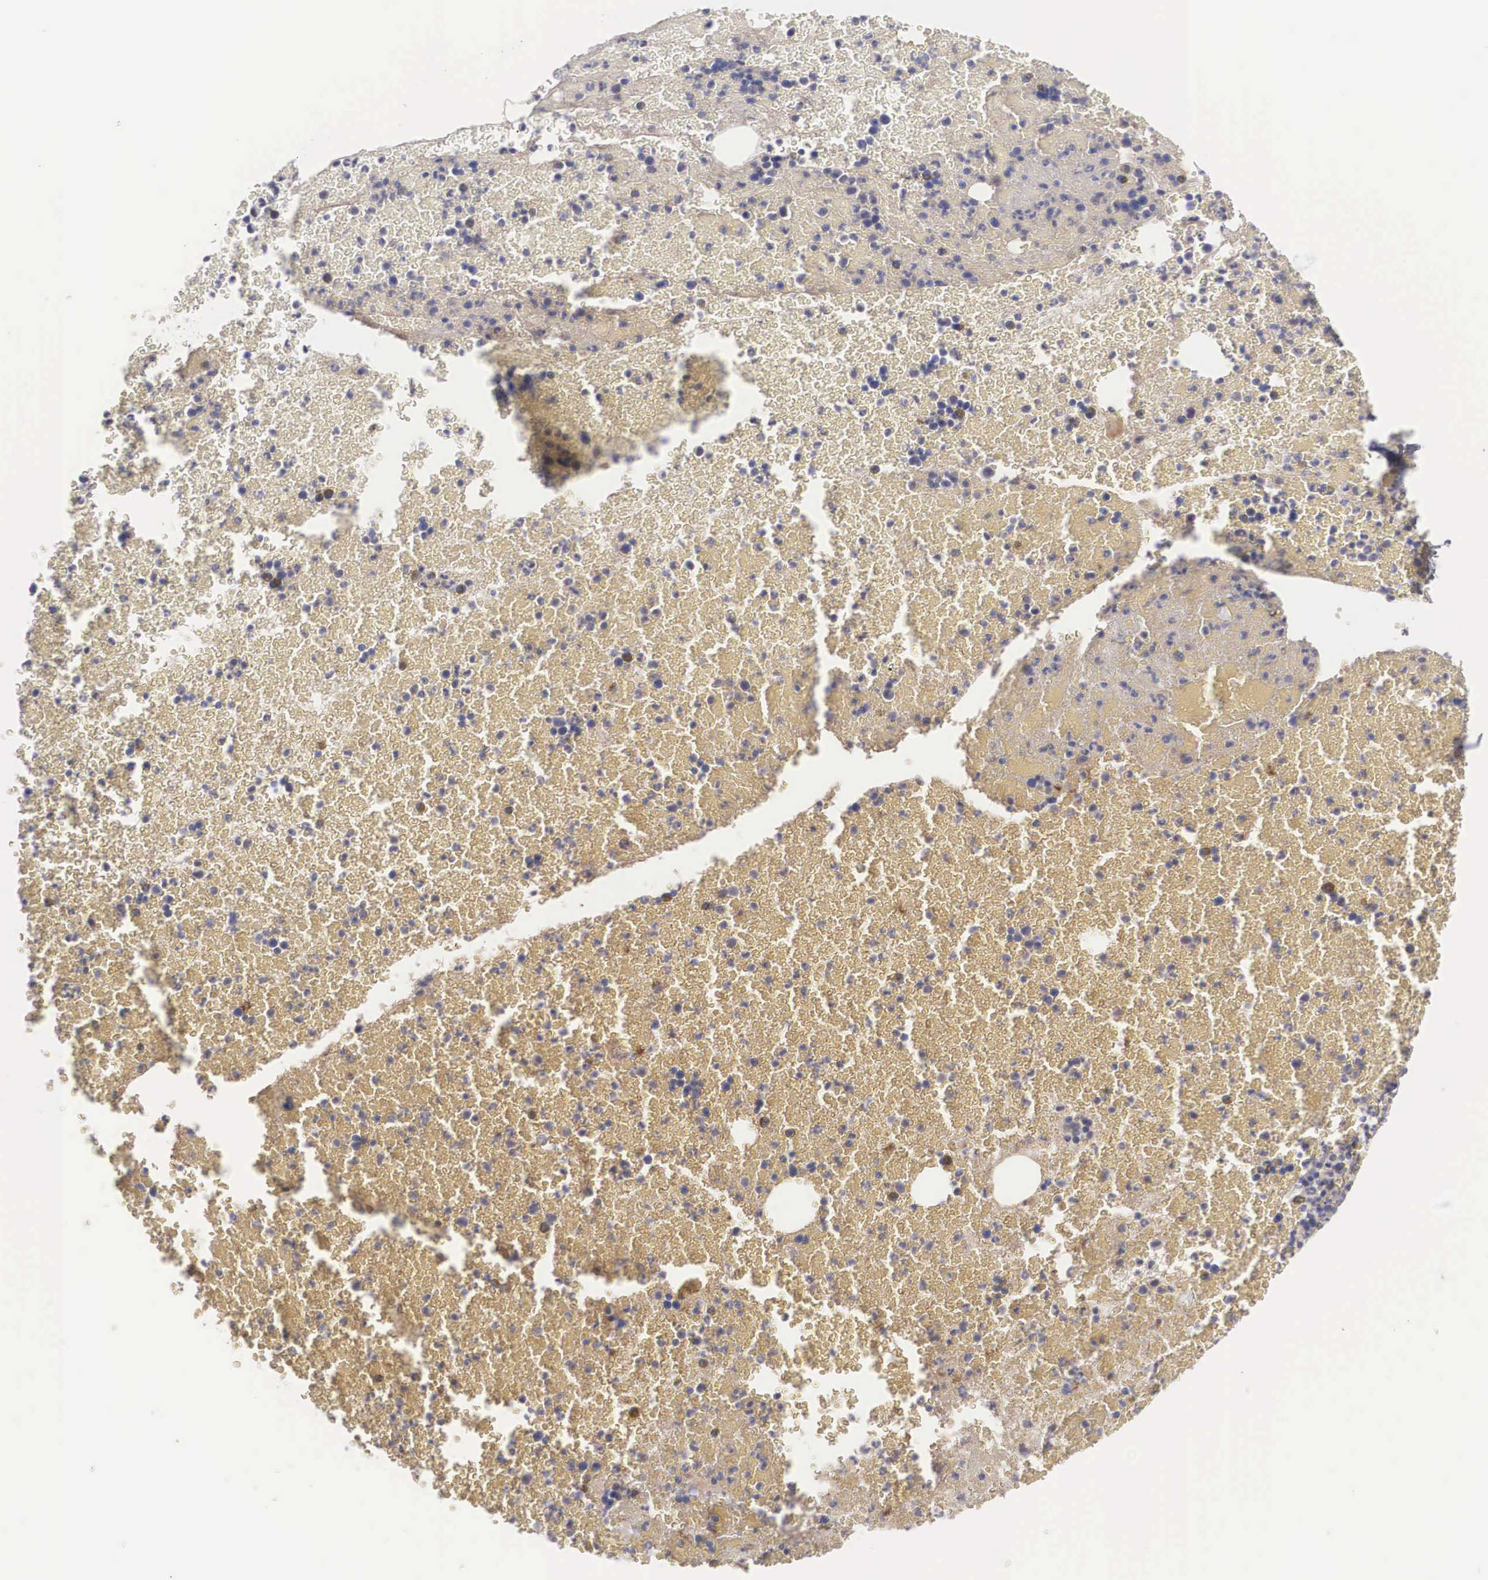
{"staining": {"intensity": "negative", "quantity": "none", "location": "none"}, "tissue": "bone marrow", "cell_type": "Hematopoietic cells", "image_type": "normal", "snomed": [{"axis": "morphology", "description": "Normal tissue, NOS"}, {"axis": "topography", "description": "Bone marrow"}], "caption": "An immunohistochemistry photomicrograph of unremarkable bone marrow is shown. There is no staining in hematopoietic cells of bone marrow.", "gene": "RBPJ", "patient": {"sex": "female", "age": 53}}